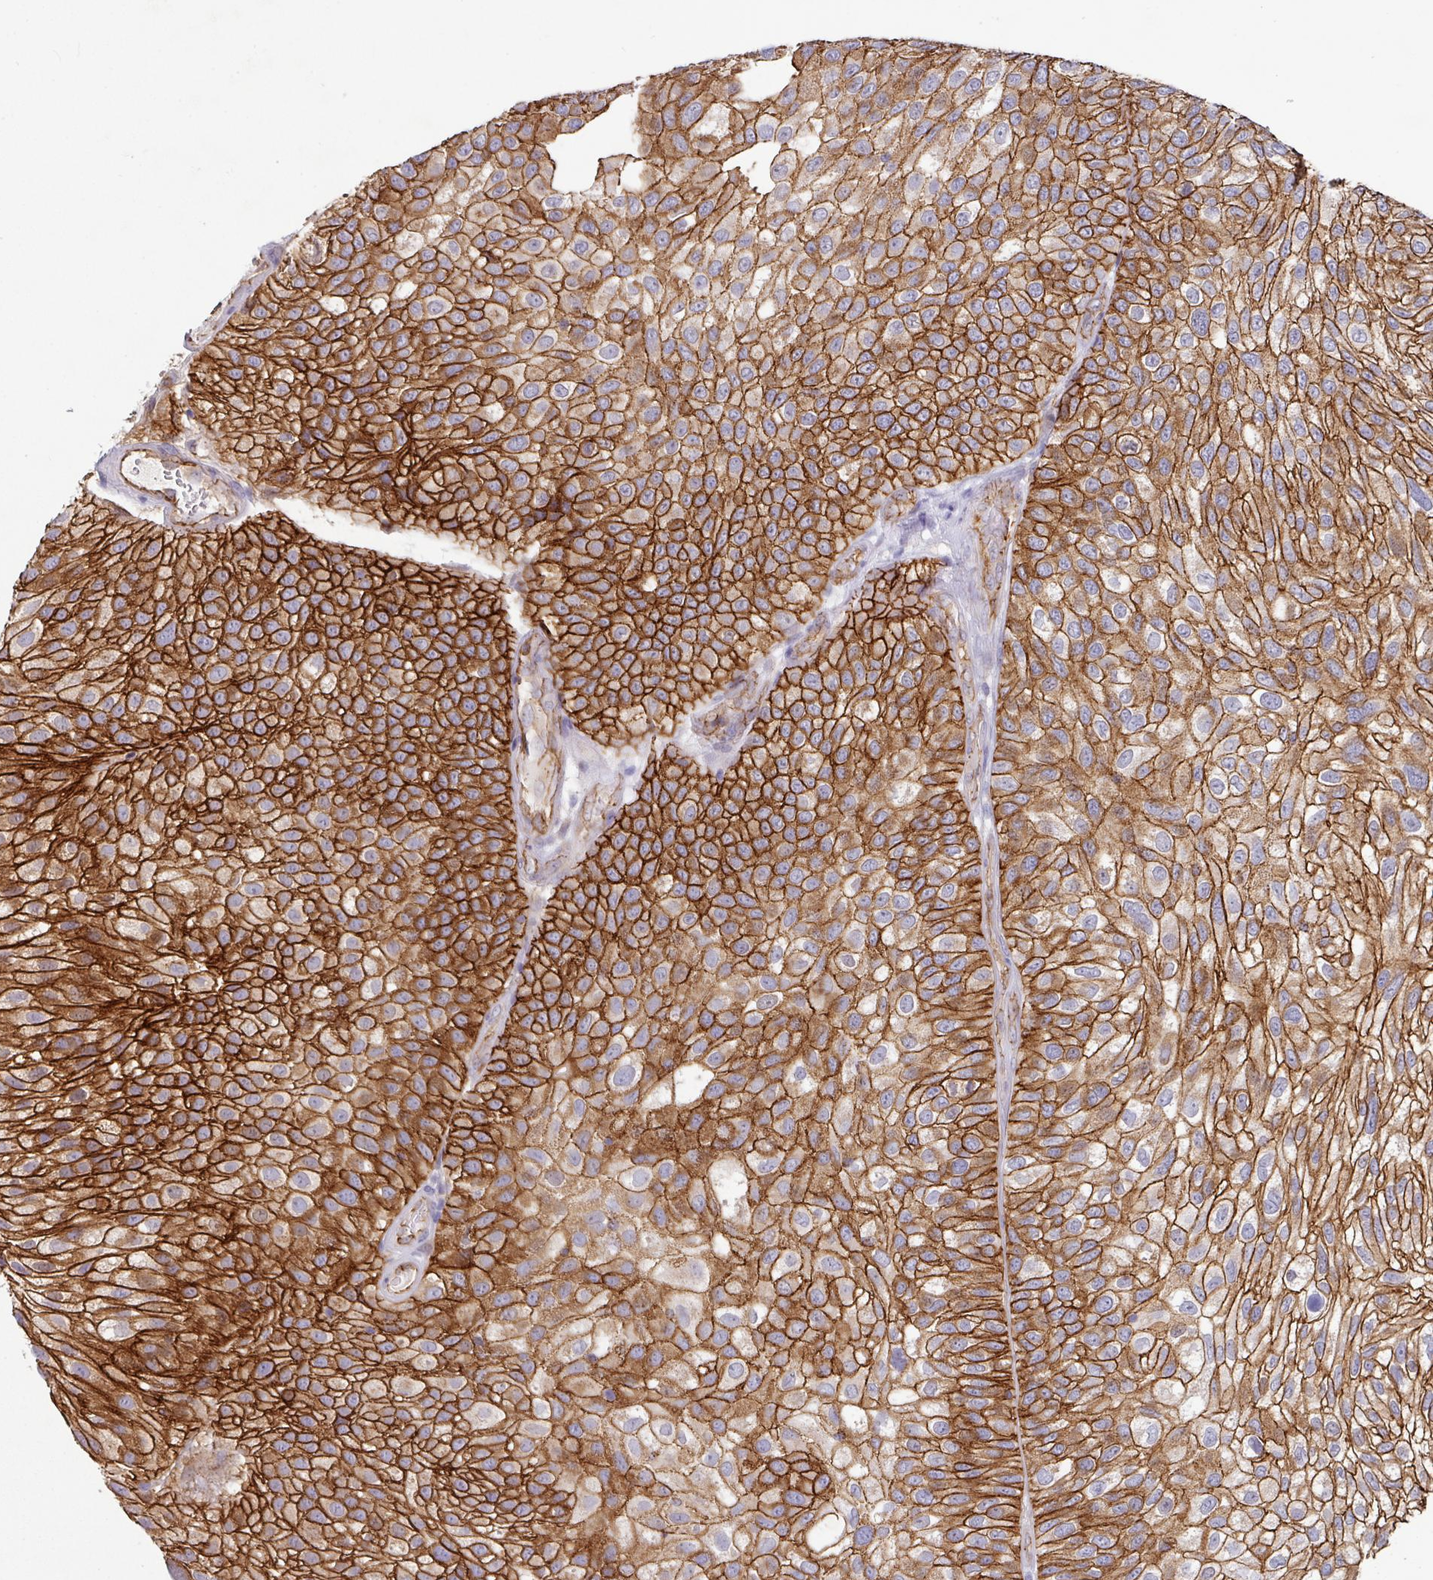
{"staining": {"intensity": "strong", "quantity": ">75%", "location": "cytoplasmic/membranous"}, "tissue": "urothelial cancer", "cell_type": "Tumor cells", "image_type": "cancer", "snomed": [{"axis": "morphology", "description": "Urothelial carcinoma, NOS"}, {"axis": "topography", "description": "Urinary bladder"}], "caption": "Immunohistochemical staining of human transitional cell carcinoma shows high levels of strong cytoplasmic/membranous protein positivity in approximately >75% of tumor cells. (Brightfield microscopy of DAB IHC at high magnification).", "gene": "JUP", "patient": {"sex": "male", "age": 87}}